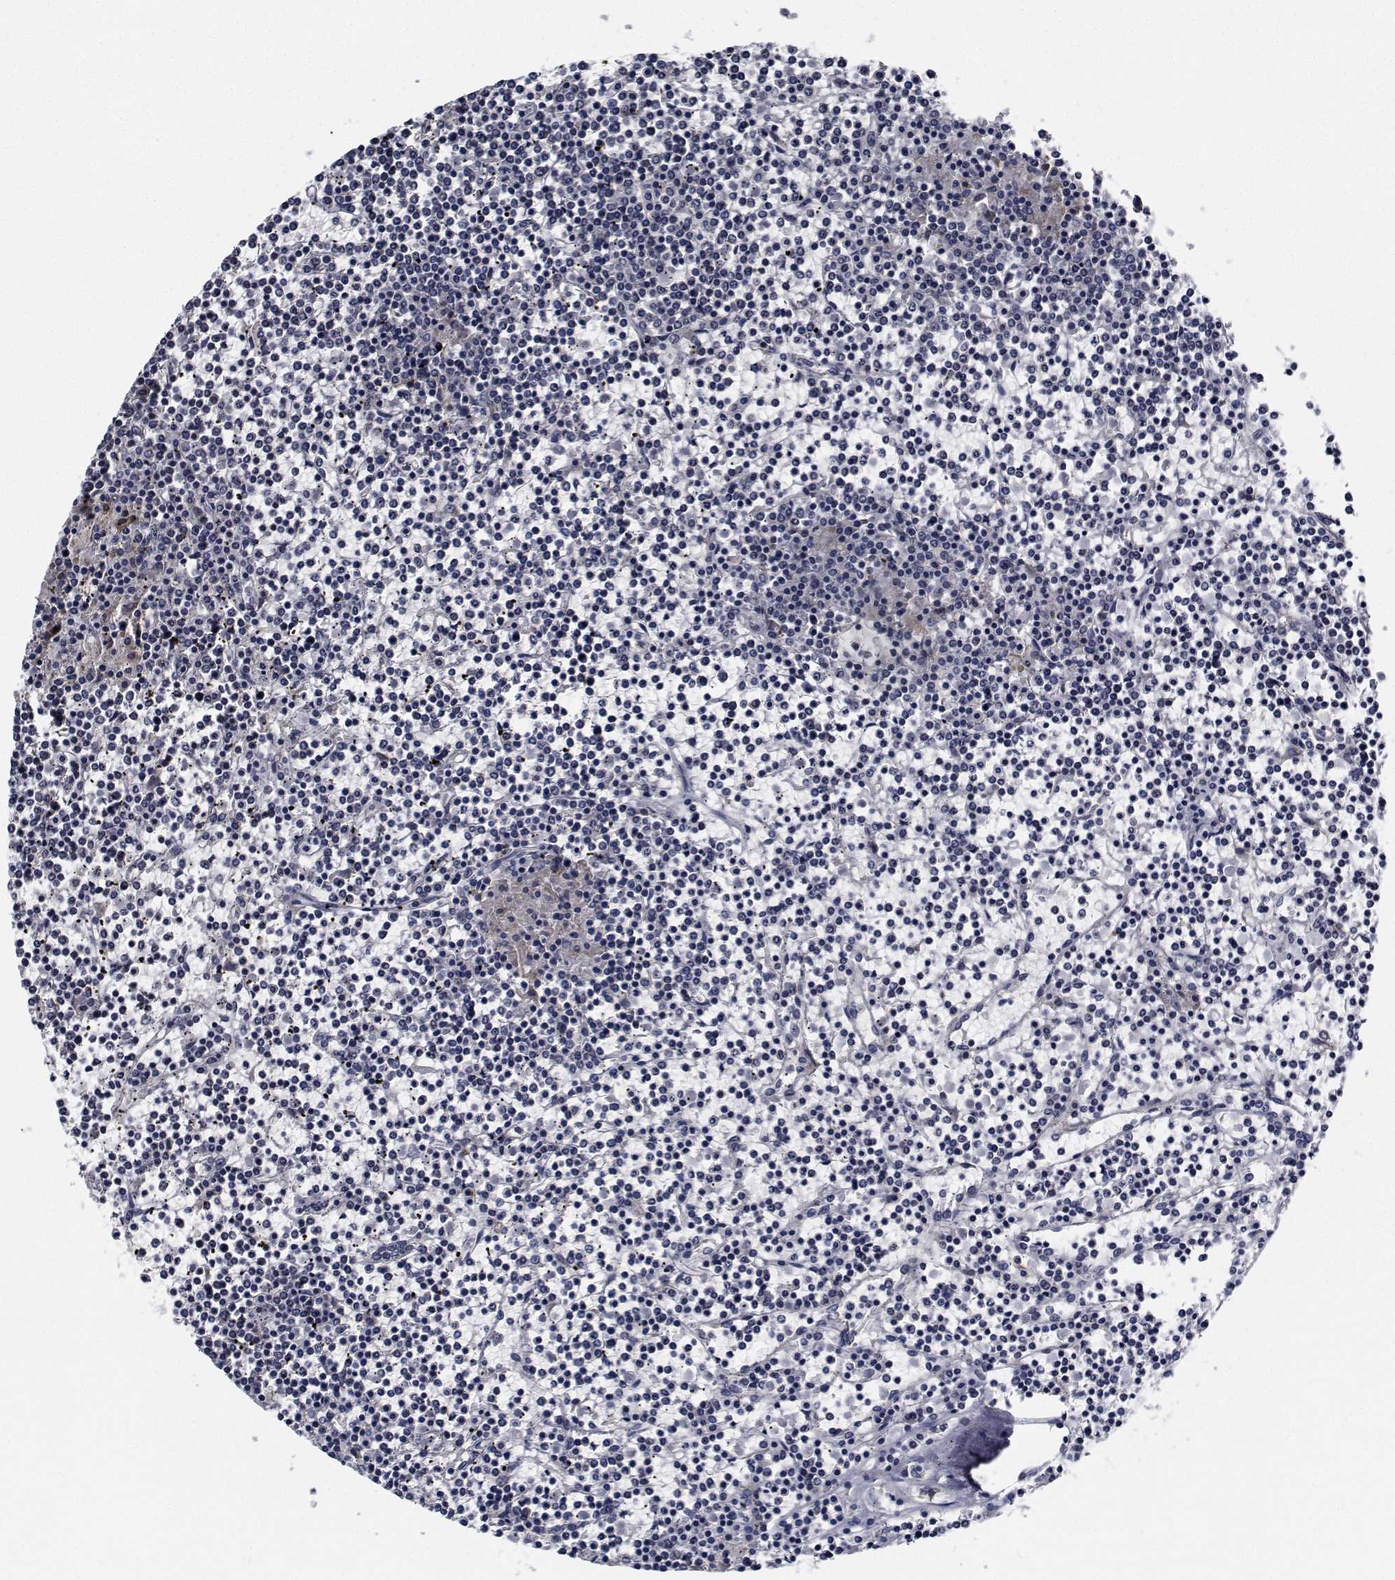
{"staining": {"intensity": "negative", "quantity": "none", "location": "none"}, "tissue": "lymphoma", "cell_type": "Tumor cells", "image_type": "cancer", "snomed": [{"axis": "morphology", "description": "Malignant lymphoma, non-Hodgkin's type, Low grade"}, {"axis": "topography", "description": "Spleen"}], "caption": "An IHC image of malignant lymphoma, non-Hodgkin's type (low-grade) is shown. There is no staining in tumor cells of malignant lymphoma, non-Hodgkin's type (low-grade).", "gene": "NVL", "patient": {"sex": "female", "age": 19}}